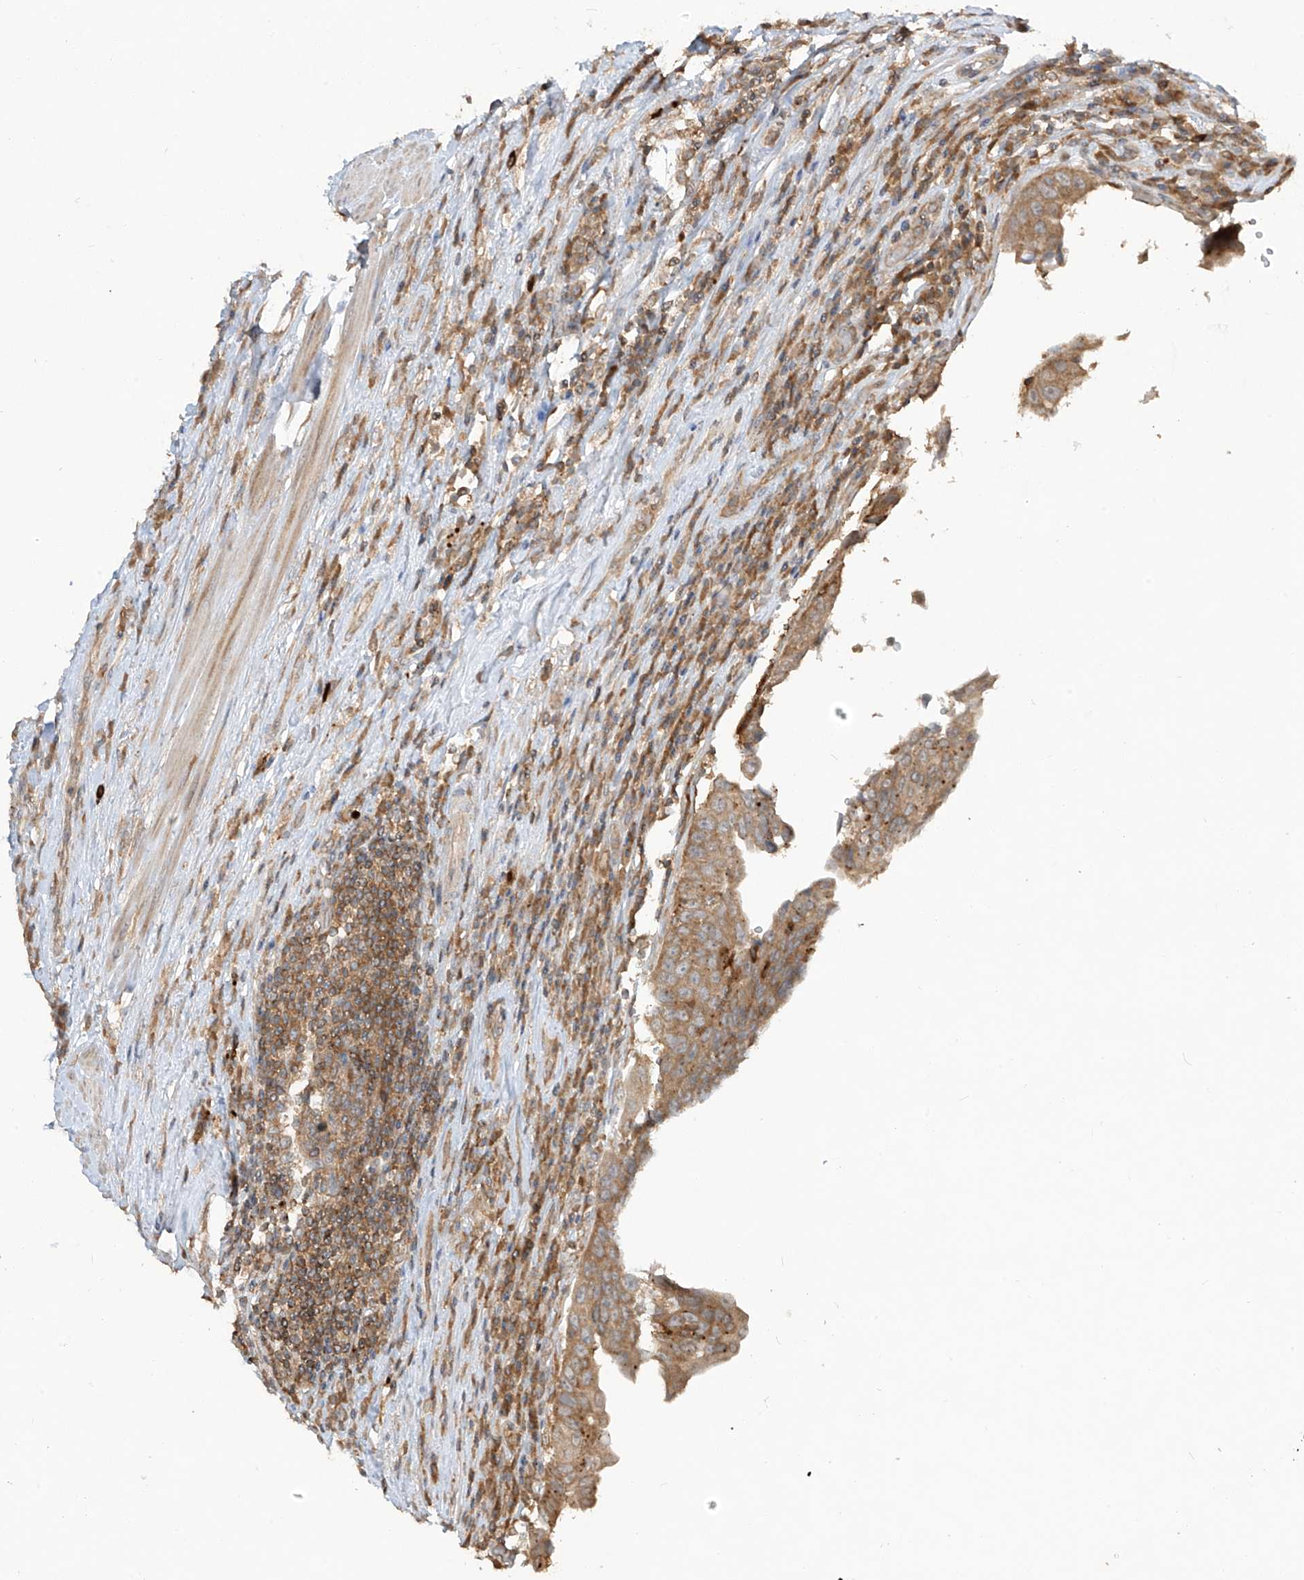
{"staining": {"intensity": "moderate", "quantity": "25%-75%", "location": "cytoplasmic/membranous"}, "tissue": "urothelial cancer", "cell_type": "Tumor cells", "image_type": "cancer", "snomed": [{"axis": "morphology", "description": "Urothelial carcinoma, High grade"}, {"axis": "topography", "description": "Urinary bladder"}], "caption": "Immunohistochemical staining of urothelial cancer shows medium levels of moderate cytoplasmic/membranous protein positivity in approximately 25%-75% of tumor cells.", "gene": "LDAH", "patient": {"sex": "female", "age": 80}}